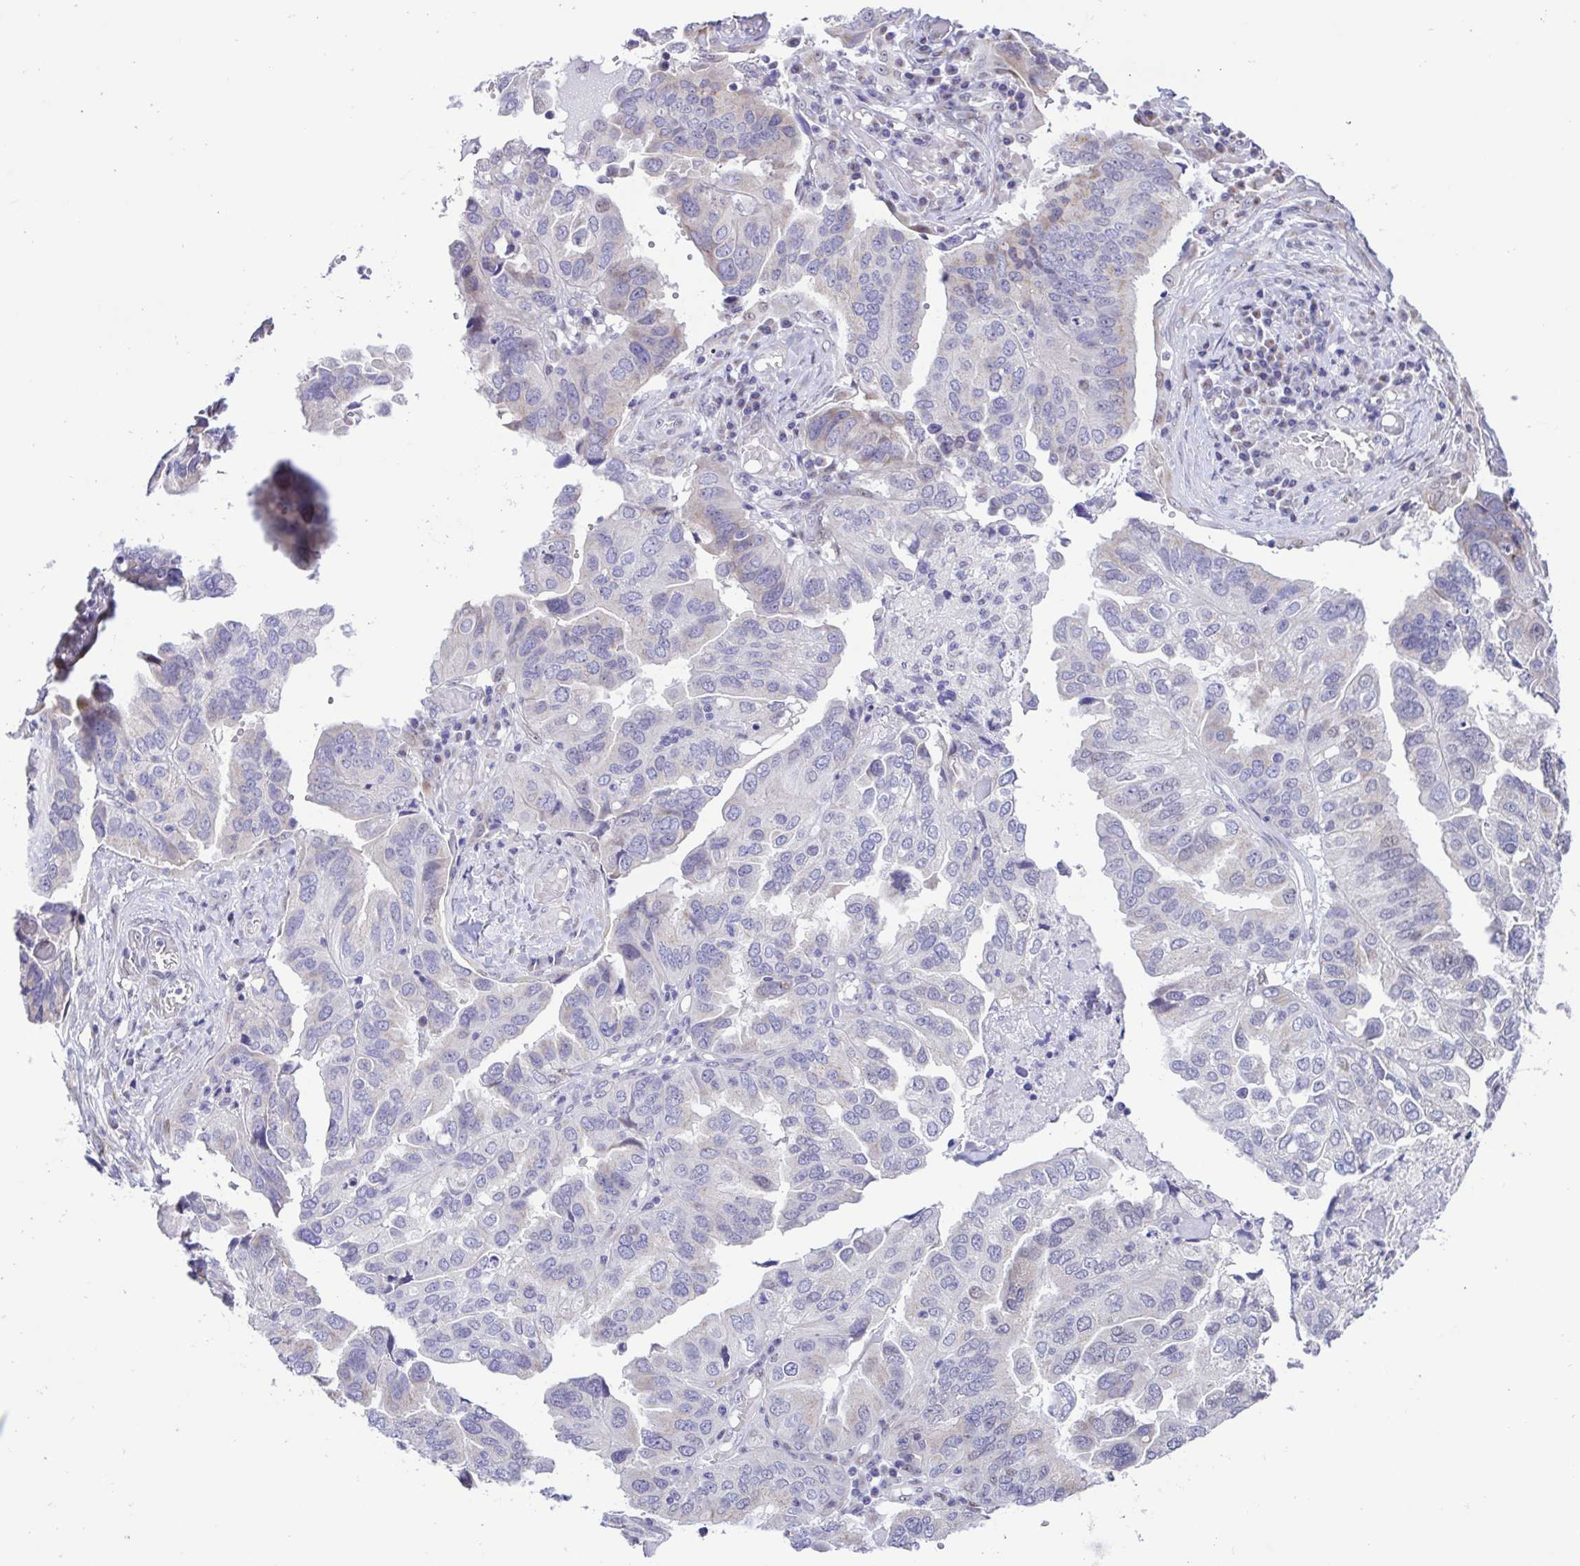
{"staining": {"intensity": "negative", "quantity": "none", "location": "none"}, "tissue": "ovarian cancer", "cell_type": "Tumor cells", "image_type": "cancer", "snomed": [{"axis": "morphology", "description": "Cystadenocarcinoma, serous, NOS"}, {"axis": "topography", "description": "Ovary"}], "caption": "A histopathology image of serous cystadenocarcinoma (ovarian) stained for a protein demonstrates no brown staining in tumor cells. The staining was performed using DAB to visualize the protein expression in brown, while the nuclei were stained in blue with hematoxylin (Magnification: 20x).", "gene": "TGM3", "patient": {"sex": "female", "age": 79}}